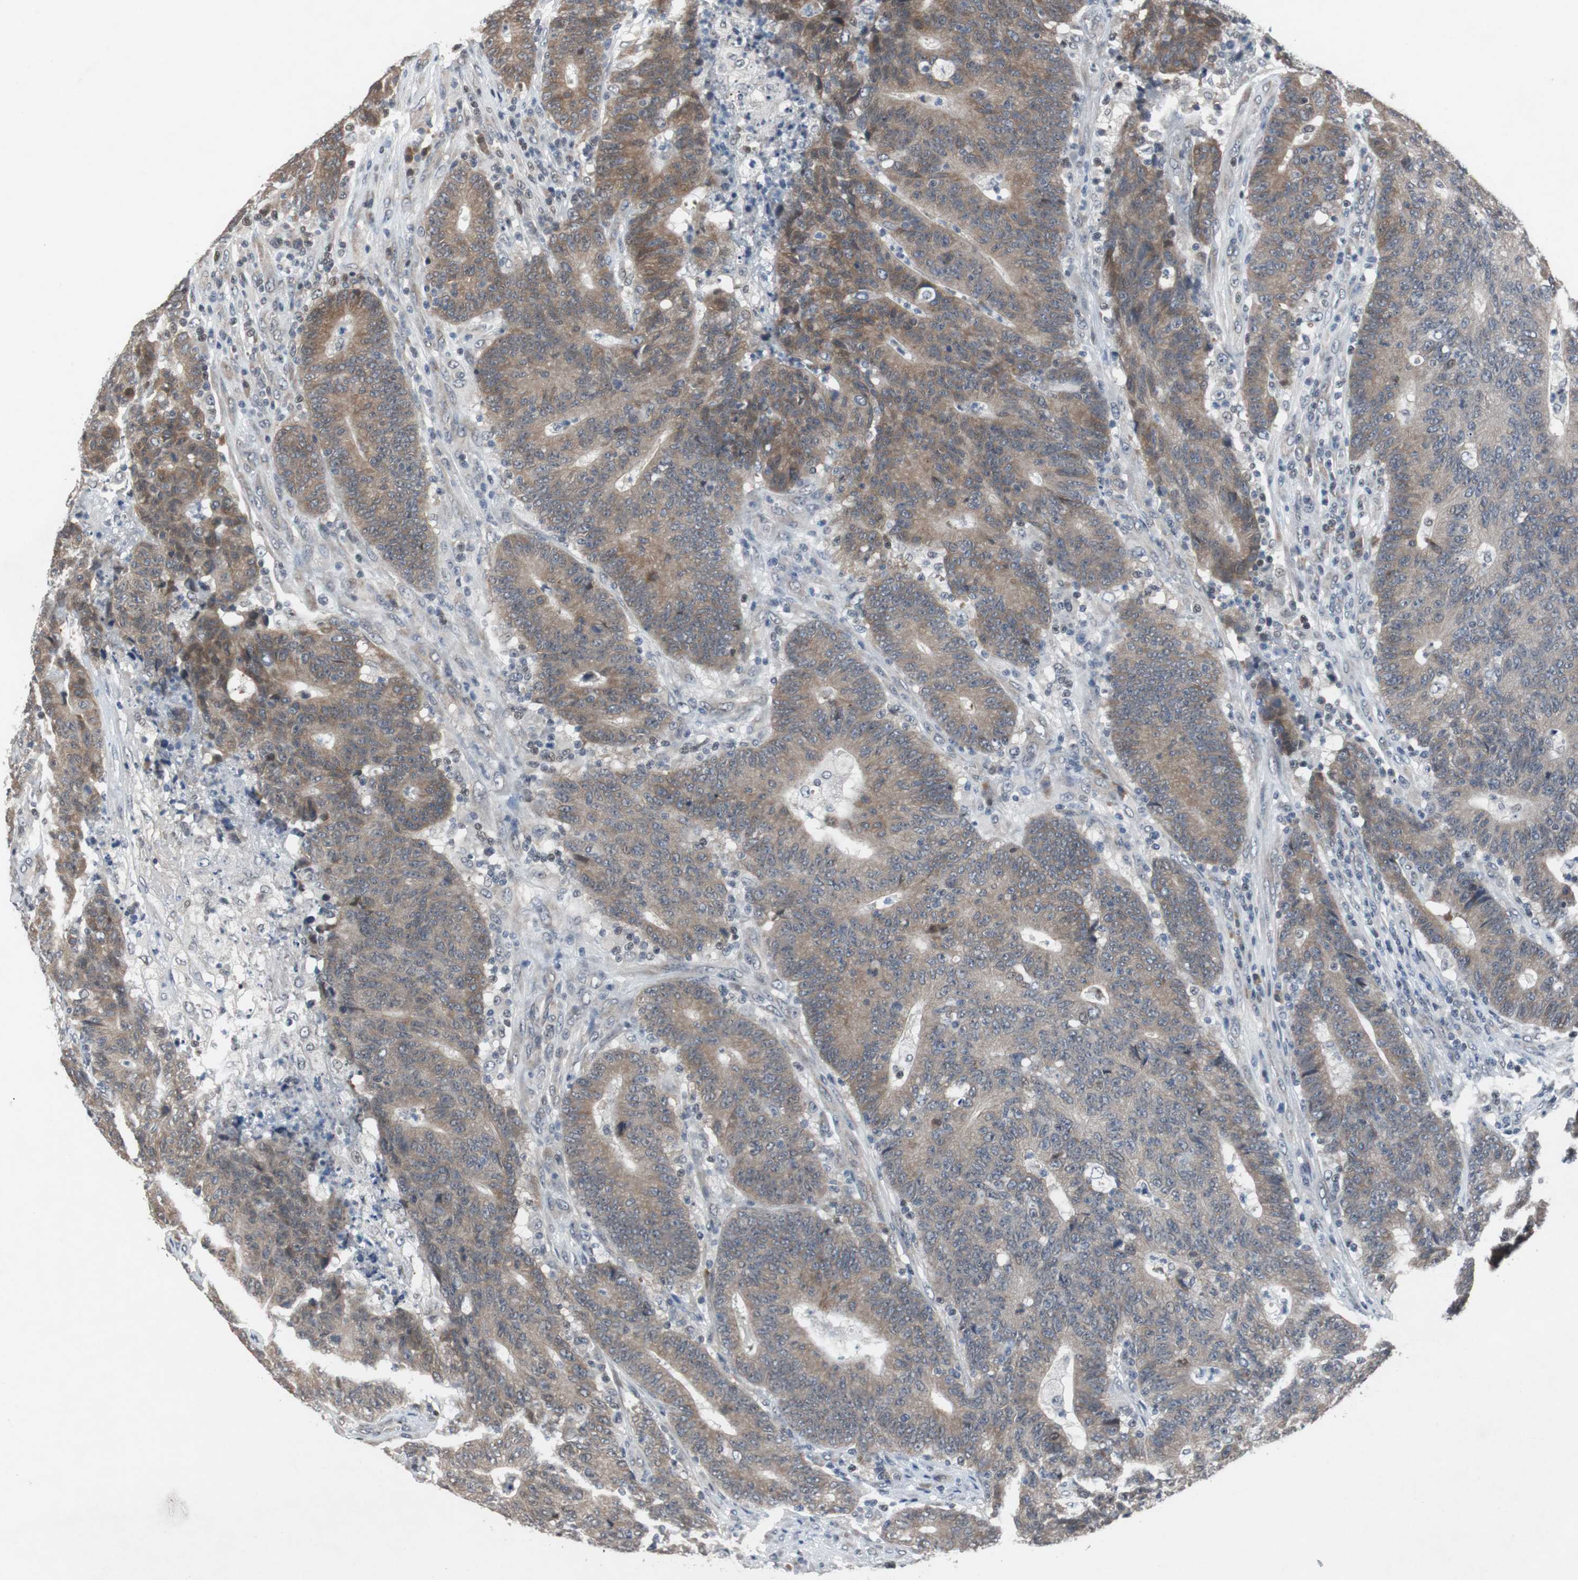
{"staining": {"intensity": "moderate", "quantity": ">75%", "location": "cytoplasmic/membranous"}, "tissue": "colorectal cancer", "cell_type": "Tumor cells", "image_type": "cancer", "snomed": [{"axis": "morphology", "description": "Normal tissue, NOS"}, {"axis": "morphology", "description": "Adenocarcinoma, NOS"}, {"axis": "topography", "description": "Colon"}], "caption": "Brown immunohistochemical staining in colorectal cancer reveals moderate cytoplasmic/membranous expression in about >75% of tumor cells. The protein of interest is shown in brown color, while the nuclei are stained blue.", "gene": "TP63", "patient": {"sex": "female", "age": 75}}